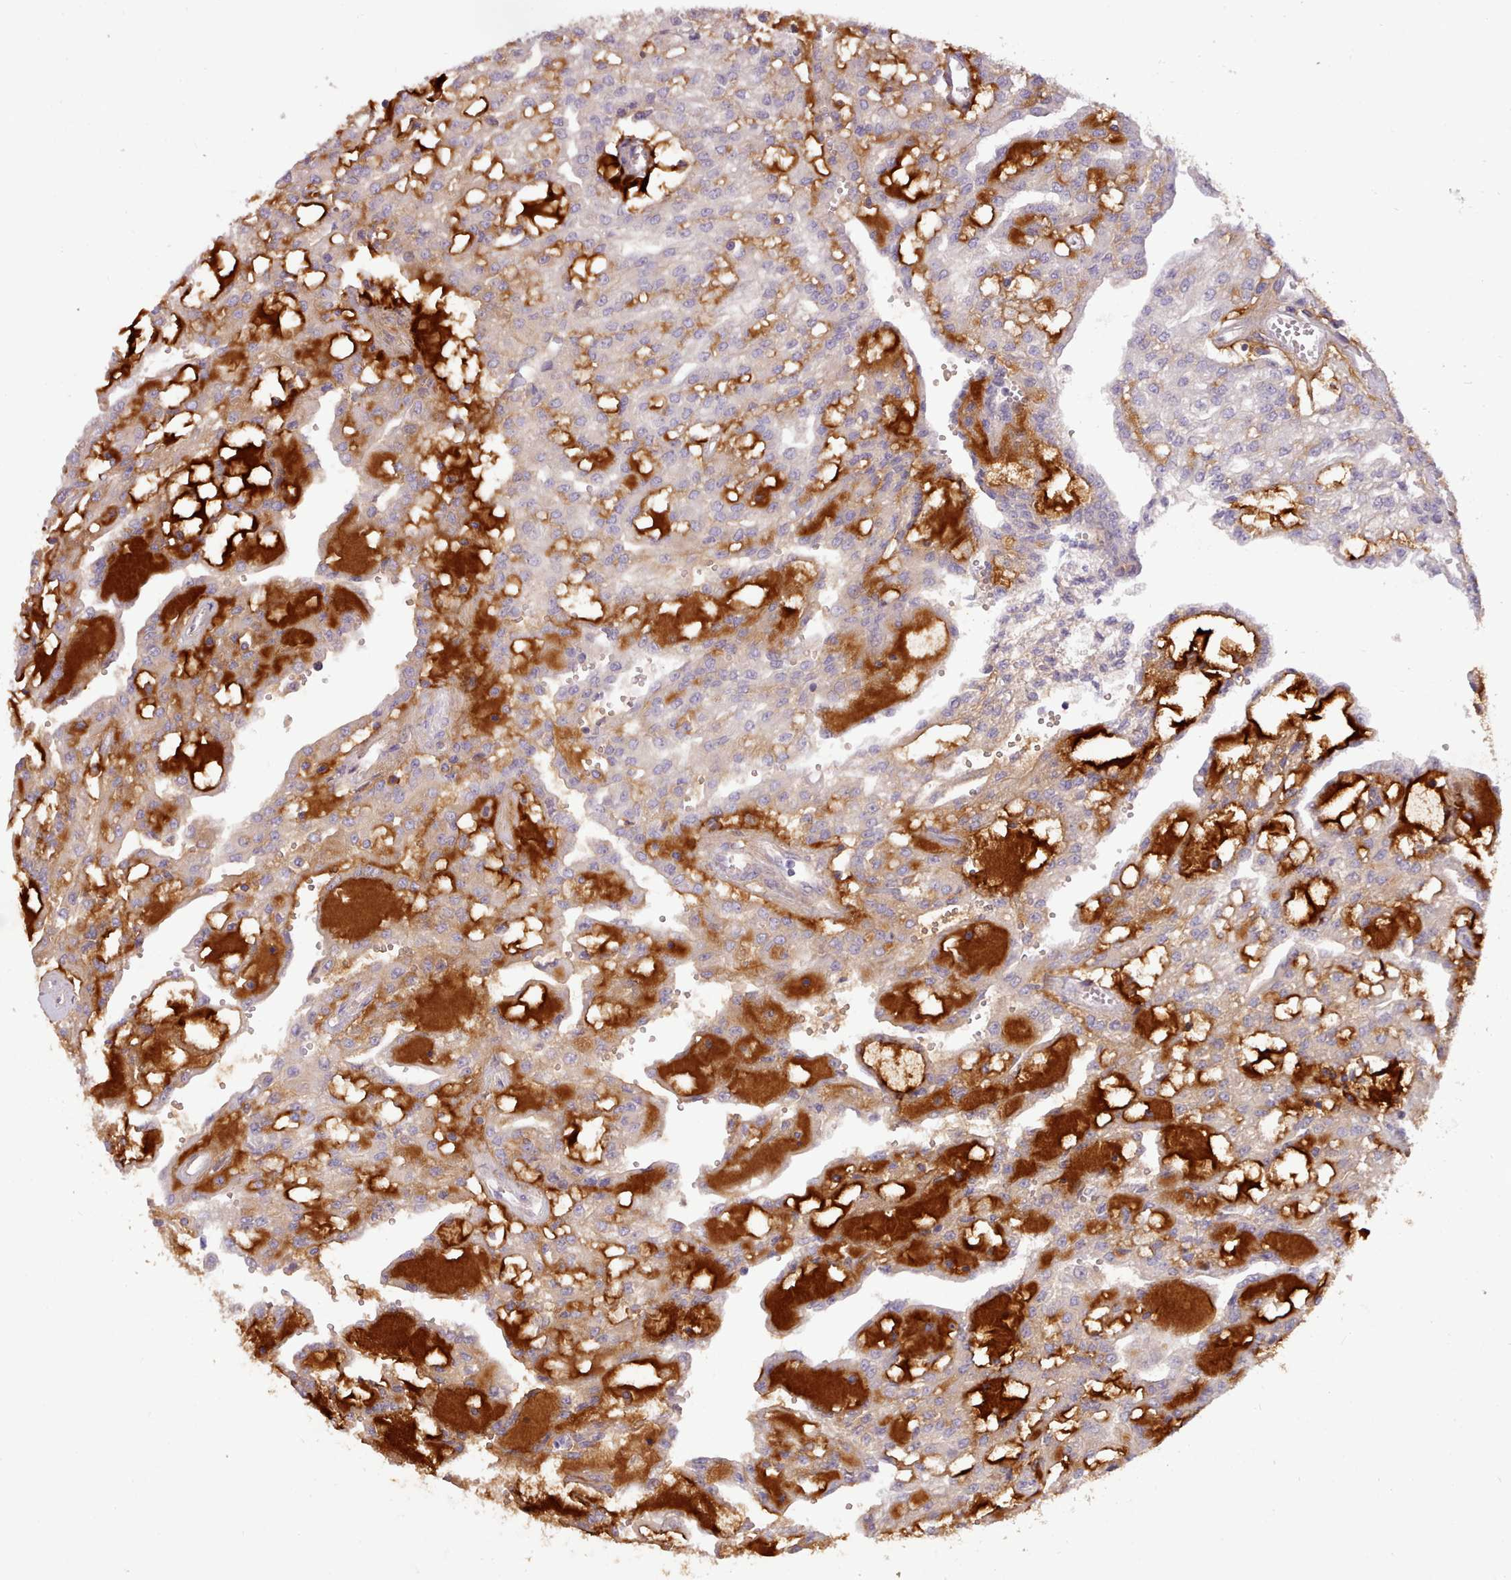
{"staining": {"intensity": "negative", "quantity": "none", "location": "none"}, "tissue": "renal cancer", "cell_type": "Tumor cells", "image_type": "cancer", "snomed": [{"axis": "morphology", "description": "Adenocarcinoma, NOS"}, {"axis": "topography", "description": "Kidney"}], "caption": "DAB (3,3'-diaminobenzidine) immunohistochemical staining of renal adenocarcinoma demonstrates no significant expression in tumor cells. Nuclei are stained in blue.", "gene": "CYP2A13", "patient": {"sex": "male", "age": 63}}